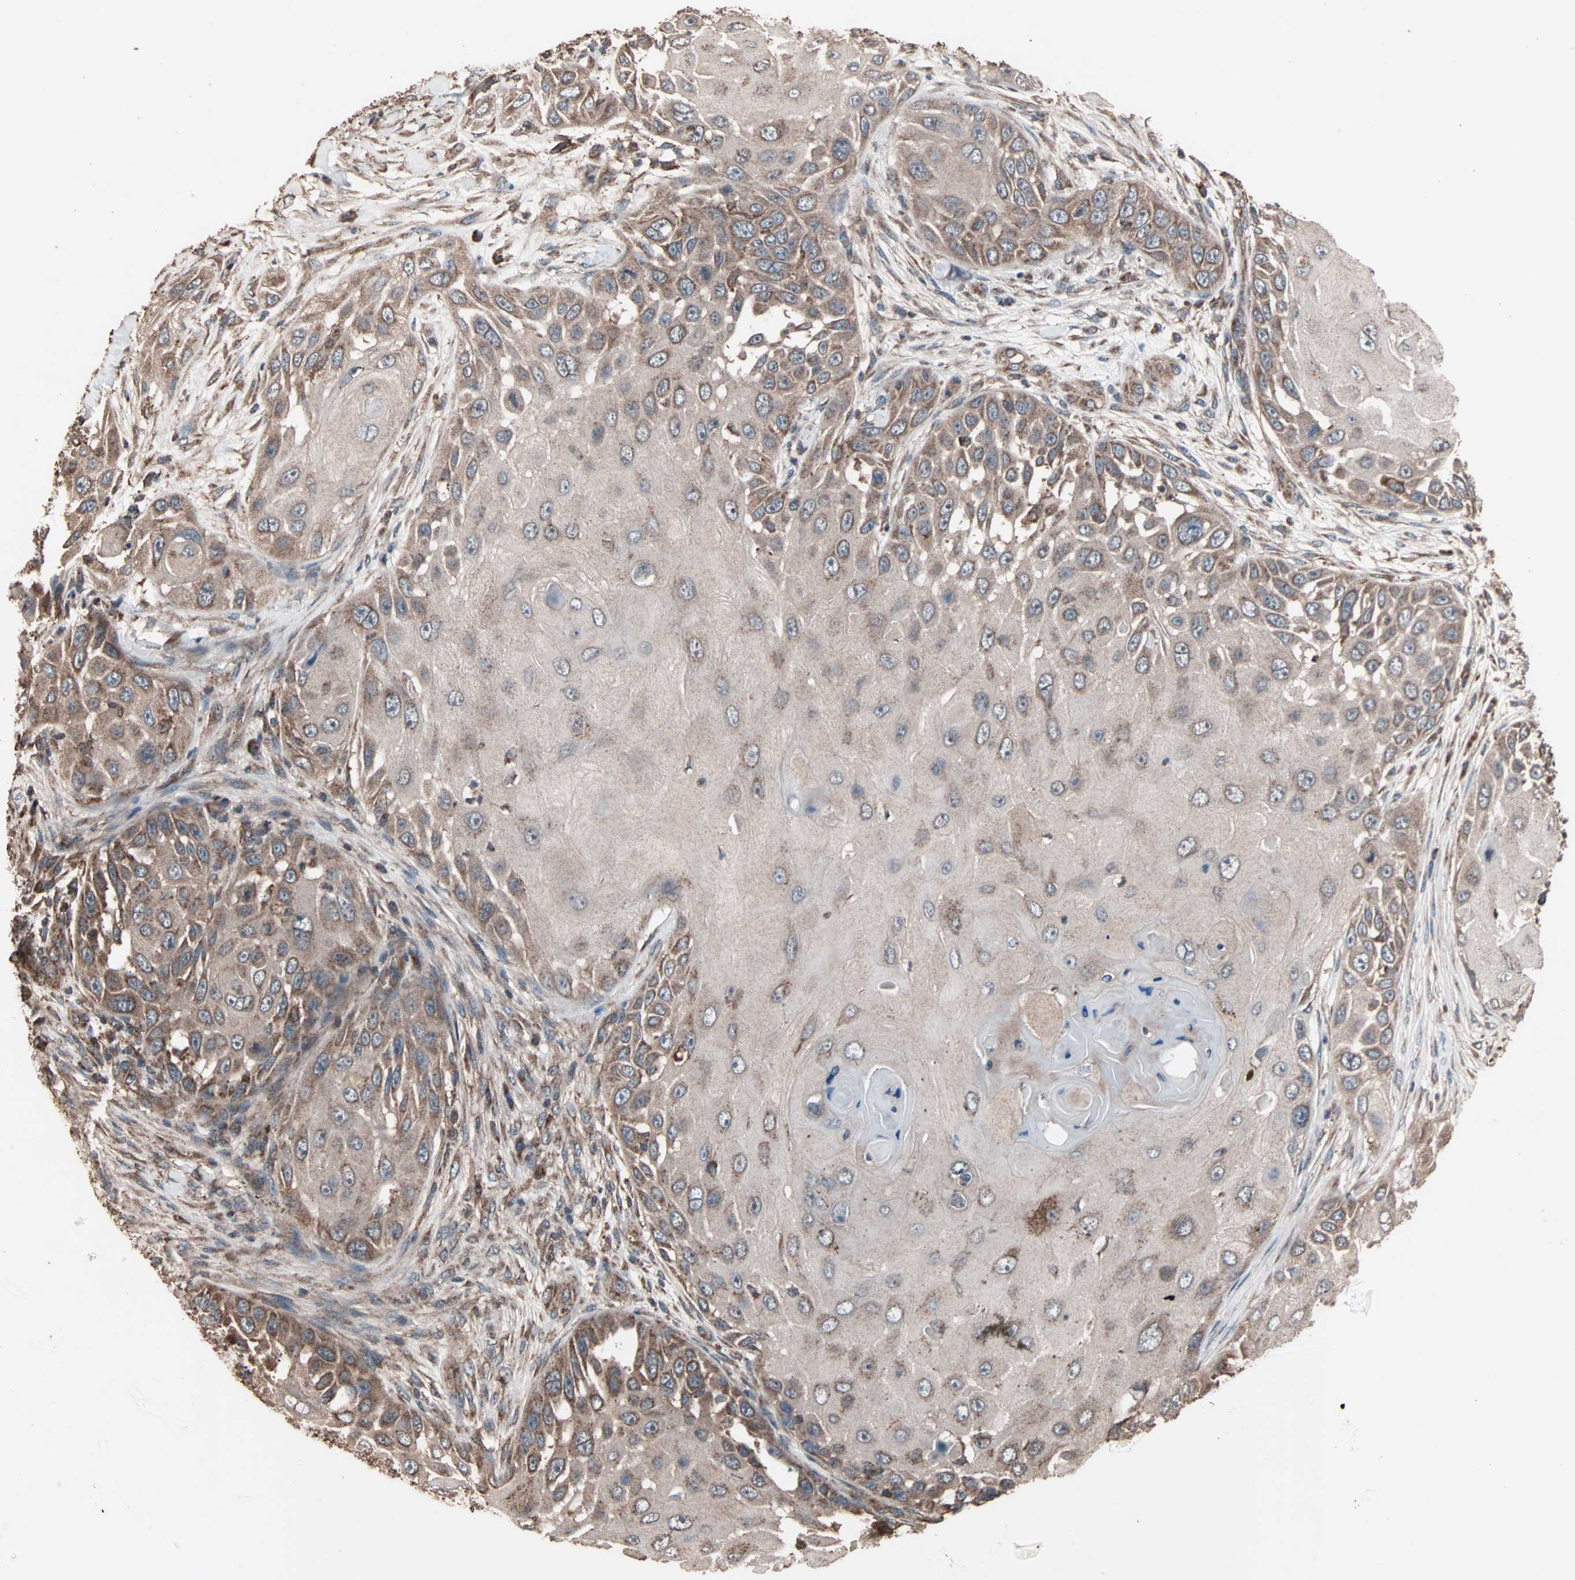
{"staining": {"intensity": "moderate", "quantity": ">75%", "location": "cytoplasmic/membranous"}, "tissue": "skin cancer", "cell_type": "Tumor cells", "image_type": "cancer", "snomed": [{"axis": "morphology", "description": "Squamous cell carcinoma, NOS"}, {"axis": "topography", "description": "Skin"}], "caption": "A photomicrograph of human skin cancer stained for a protein demonstrates moderate cytoplasmic/membranous brown staining in tumor cells.", "gene": "MRPL2", "patient": {"sex": "female", "age": 44}}